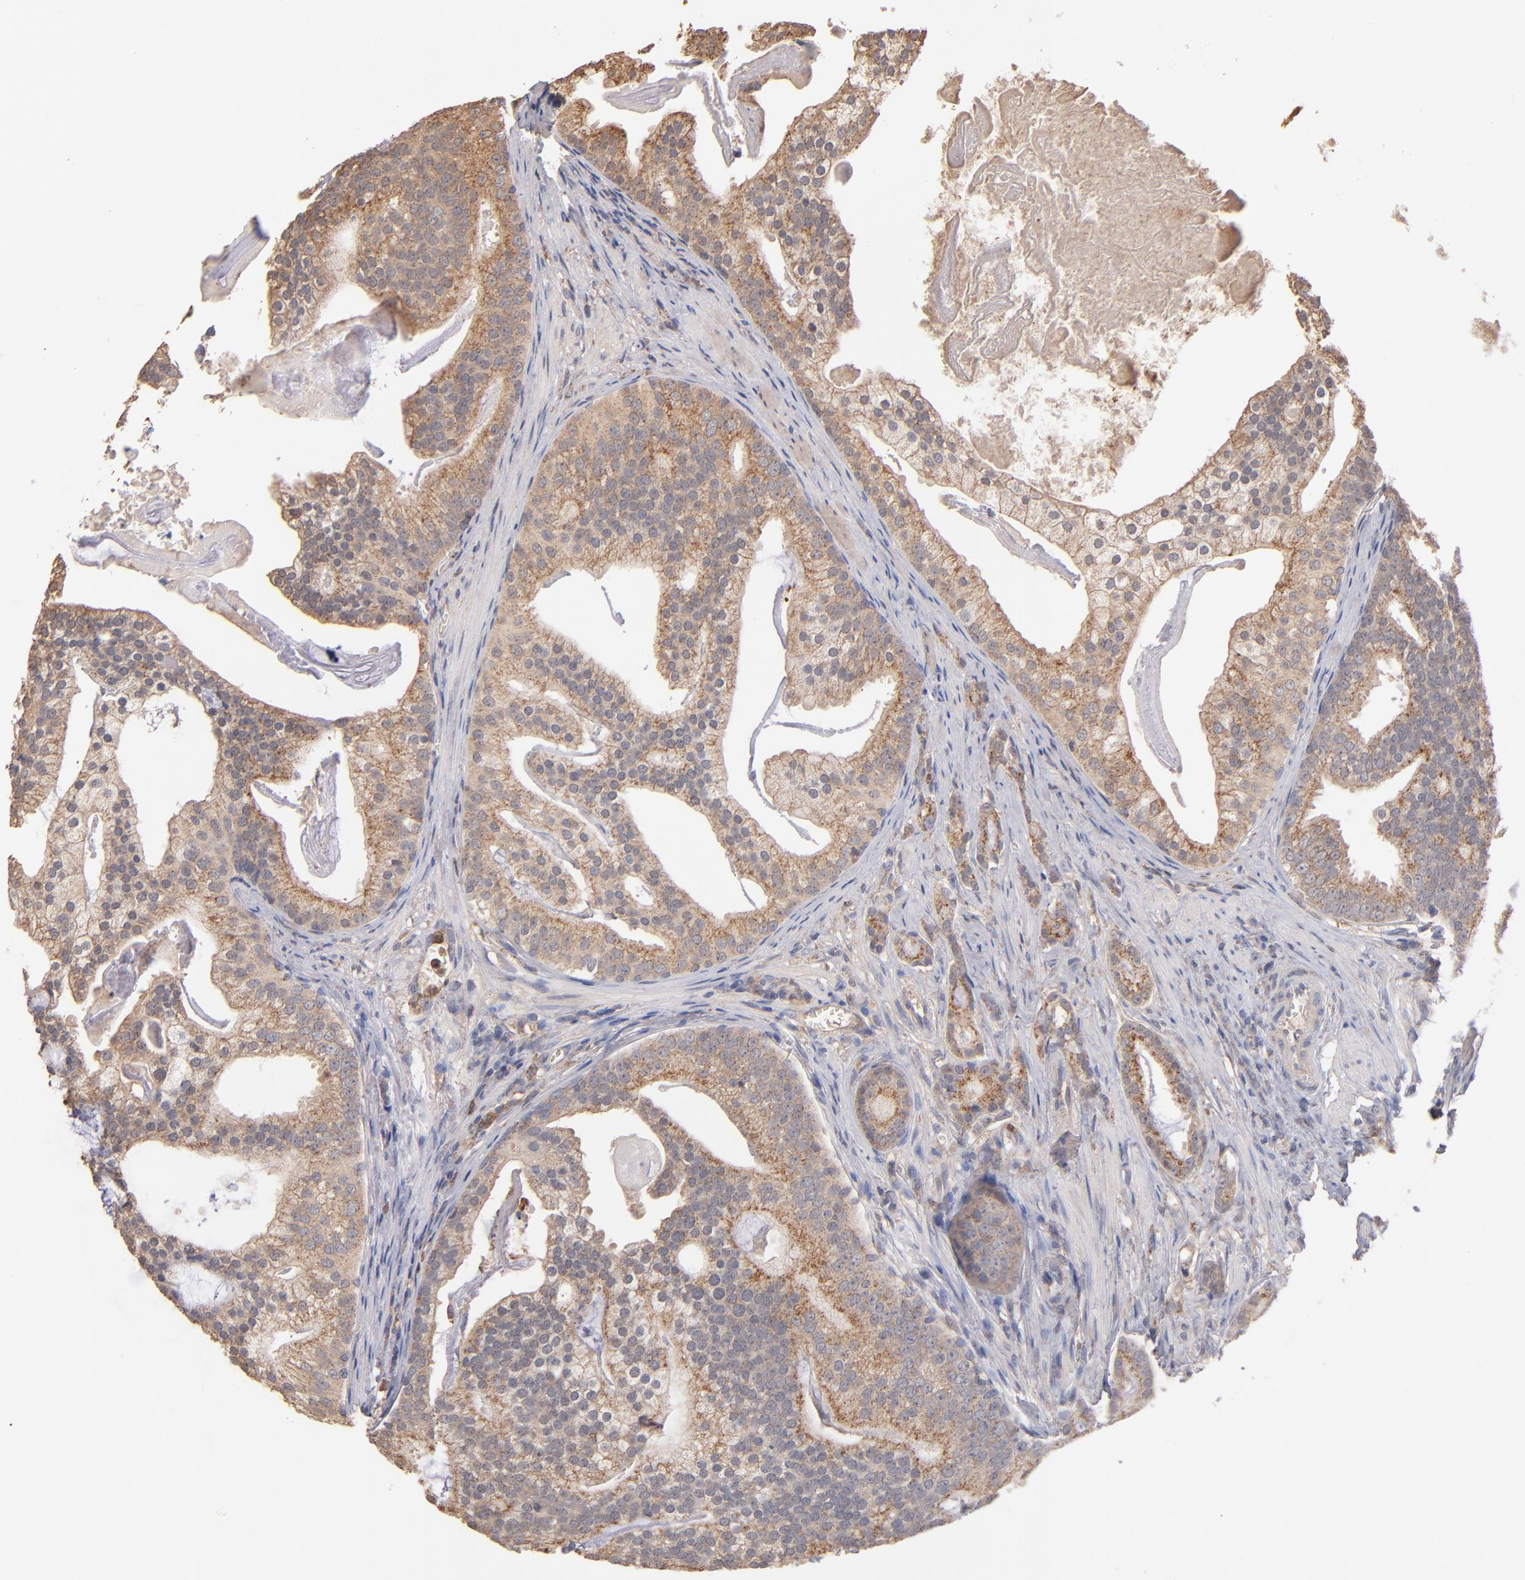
{"staining": {"intensity": "moderate", "quantity": ">75%", "location": "cytoplasmic/membranous"}, "tissue": "prostate cancer", "cell_type": "Tumor cells", "image_type": "cancer", "snomed": [{"axis": "morphology", "description": "Adenocarcinoma, Low grade"}, {"axis": "topography", "description": "Prostate"}], "caption": "Immunohistochemistry staining of prostate cancer, which reveals medium levels of moderate cytoplasmic/membranous staining in approximately >75% of tumor cells indicating moderate cytoplasmic/membranous protein positivity. The staining was performed using DAB (brown) for protein detection and nuclei were counterstained in hematoxylin (blue).", "gene": "RO60", "patient": {"sex": "male", "age": 58}}